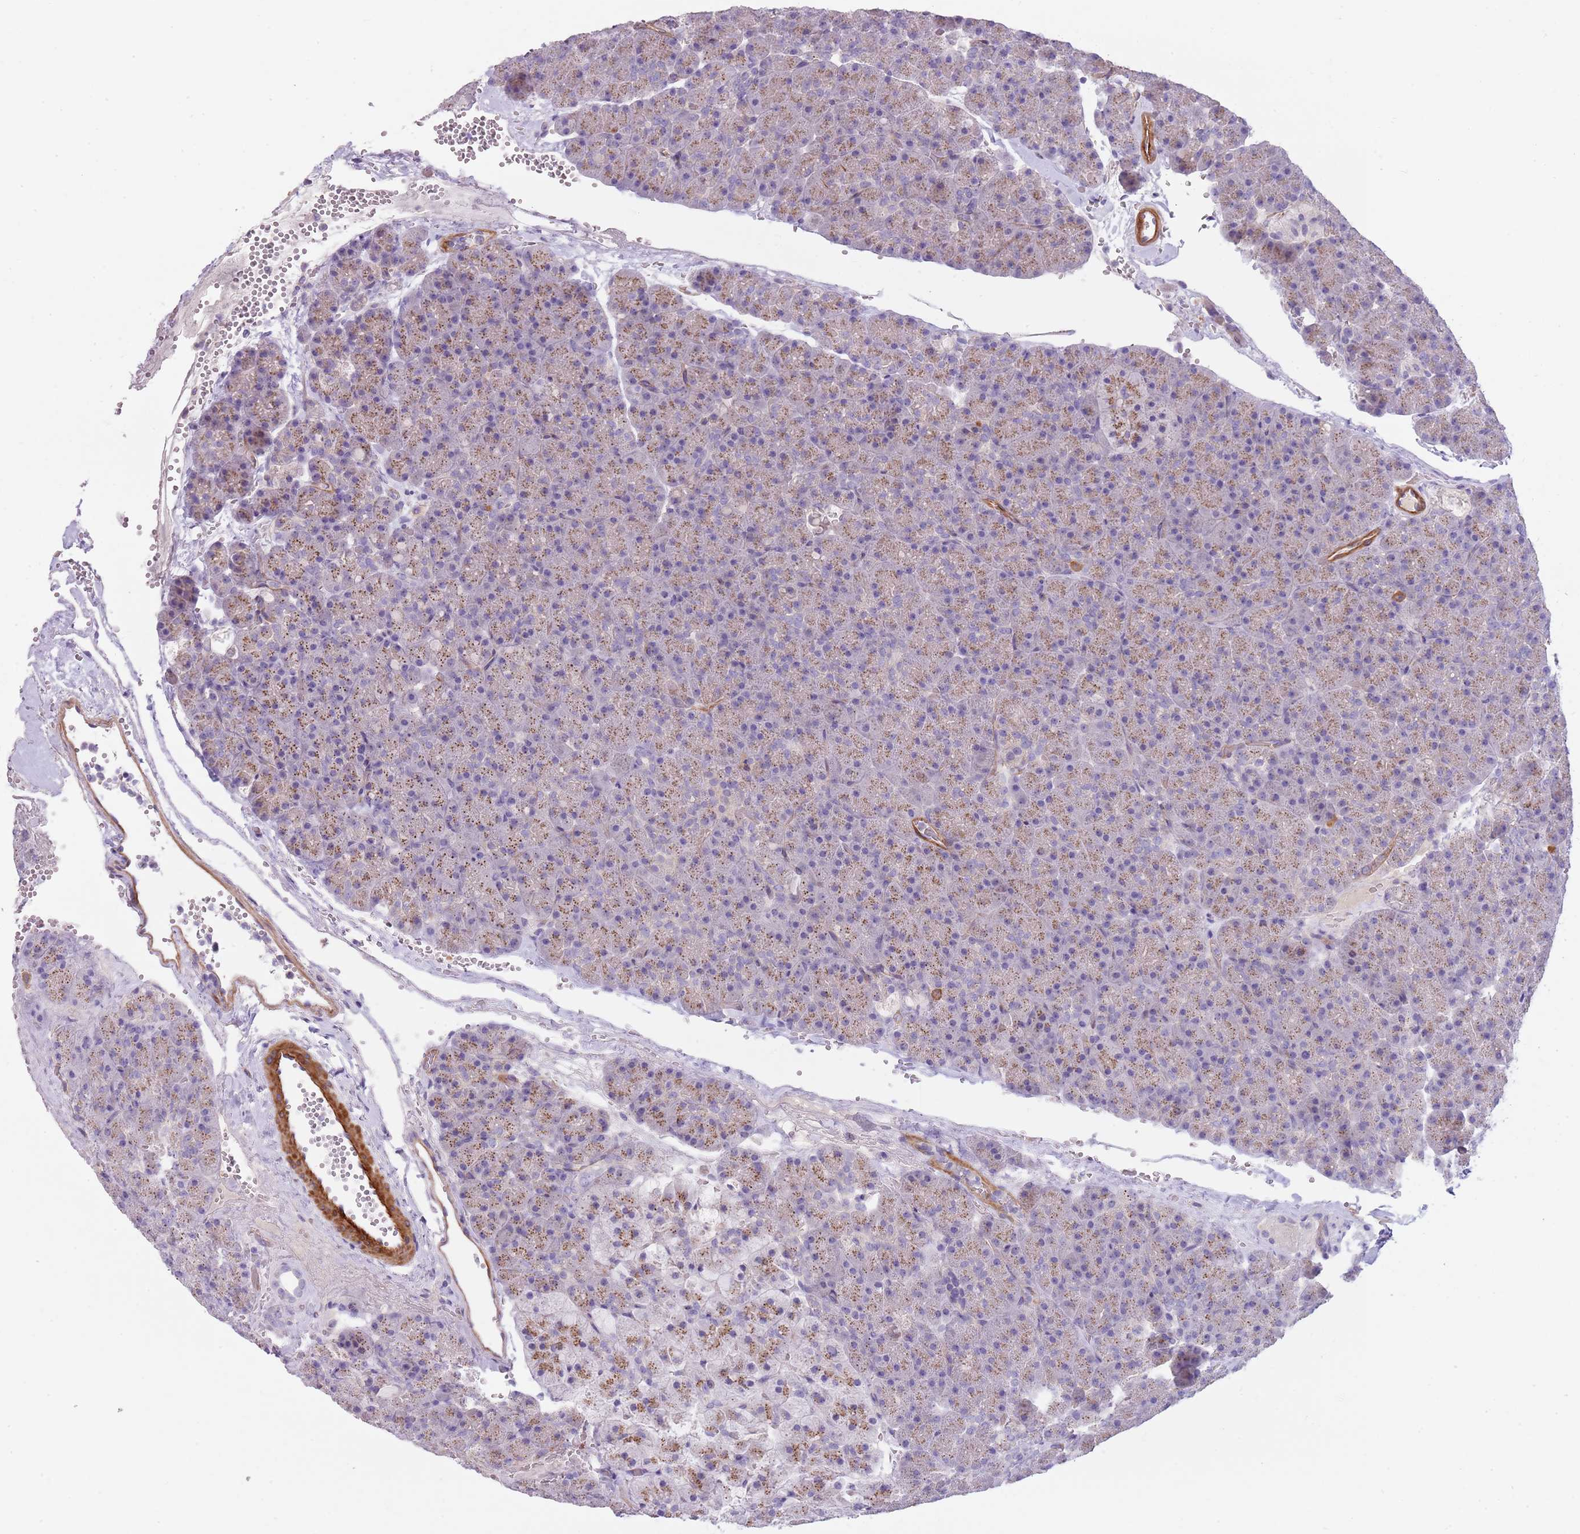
{"staining": {"intensity": "moderate", "quantity": "25%-75%", "location": "cytoplasmic/membranous"}, "tissue": "pancreas", "cell_type": "Exocrine glandular cells", "image_type": "normal", "snomed": [{"axis": "morphology", "description": "Normal tissue, NOS"}, {"axis": "topography", "description": "Pancreas"}], "caption": "This photomicrograph reveals IHC staining of unremarkable pancreas, with medium moderate cytoplasmic/membranous staining in approximately 25%-75% of exocrine glandular cells.", "gene": "TINAGL1", "patient": {"sex": "male", "age": 36}}